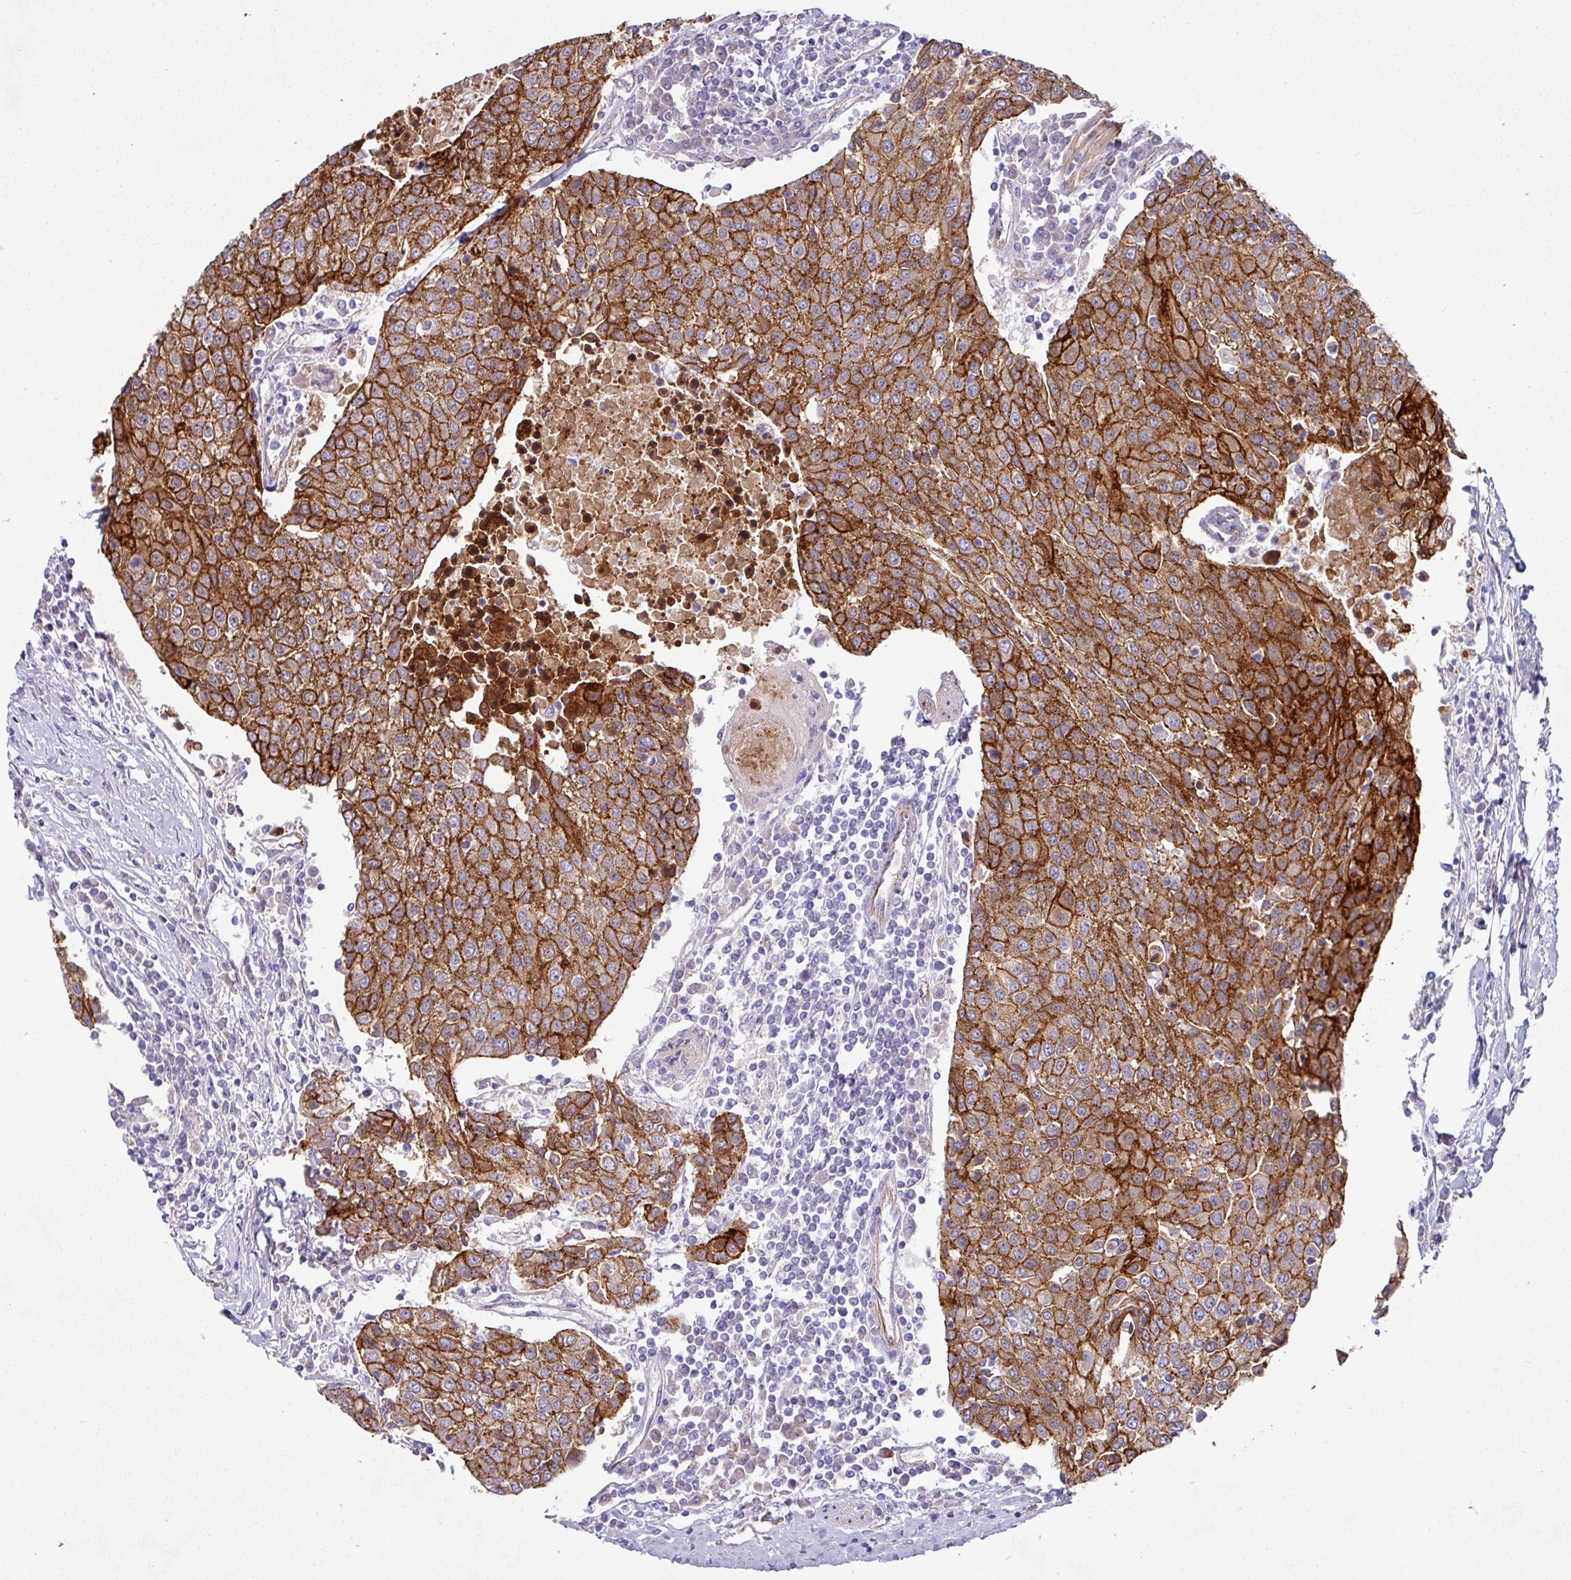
{"staining": {"intensity": "strong", "quantity": ">75%", "location": "cytoplasmic/membranous"}, "tissue": "urothelial cancer", "cell_type": "Tumor cells", "image_type": "cancer", "snomed": [{"axis": "morphology", "description": "Urothelial carcinoma, High grade"}, {"axis": "topography", "description": "Urinary bladder"}], "caption": "Immunohistochemical staining of urothelial cancer exhibits high levels of strong cytoplasmic/membranous protein positivity in about >75% of tumor cells. (IHC, brightfield microscopy, high magnification).", "gene": "JUP", "patient": {"sex": "female", "age": 85}}